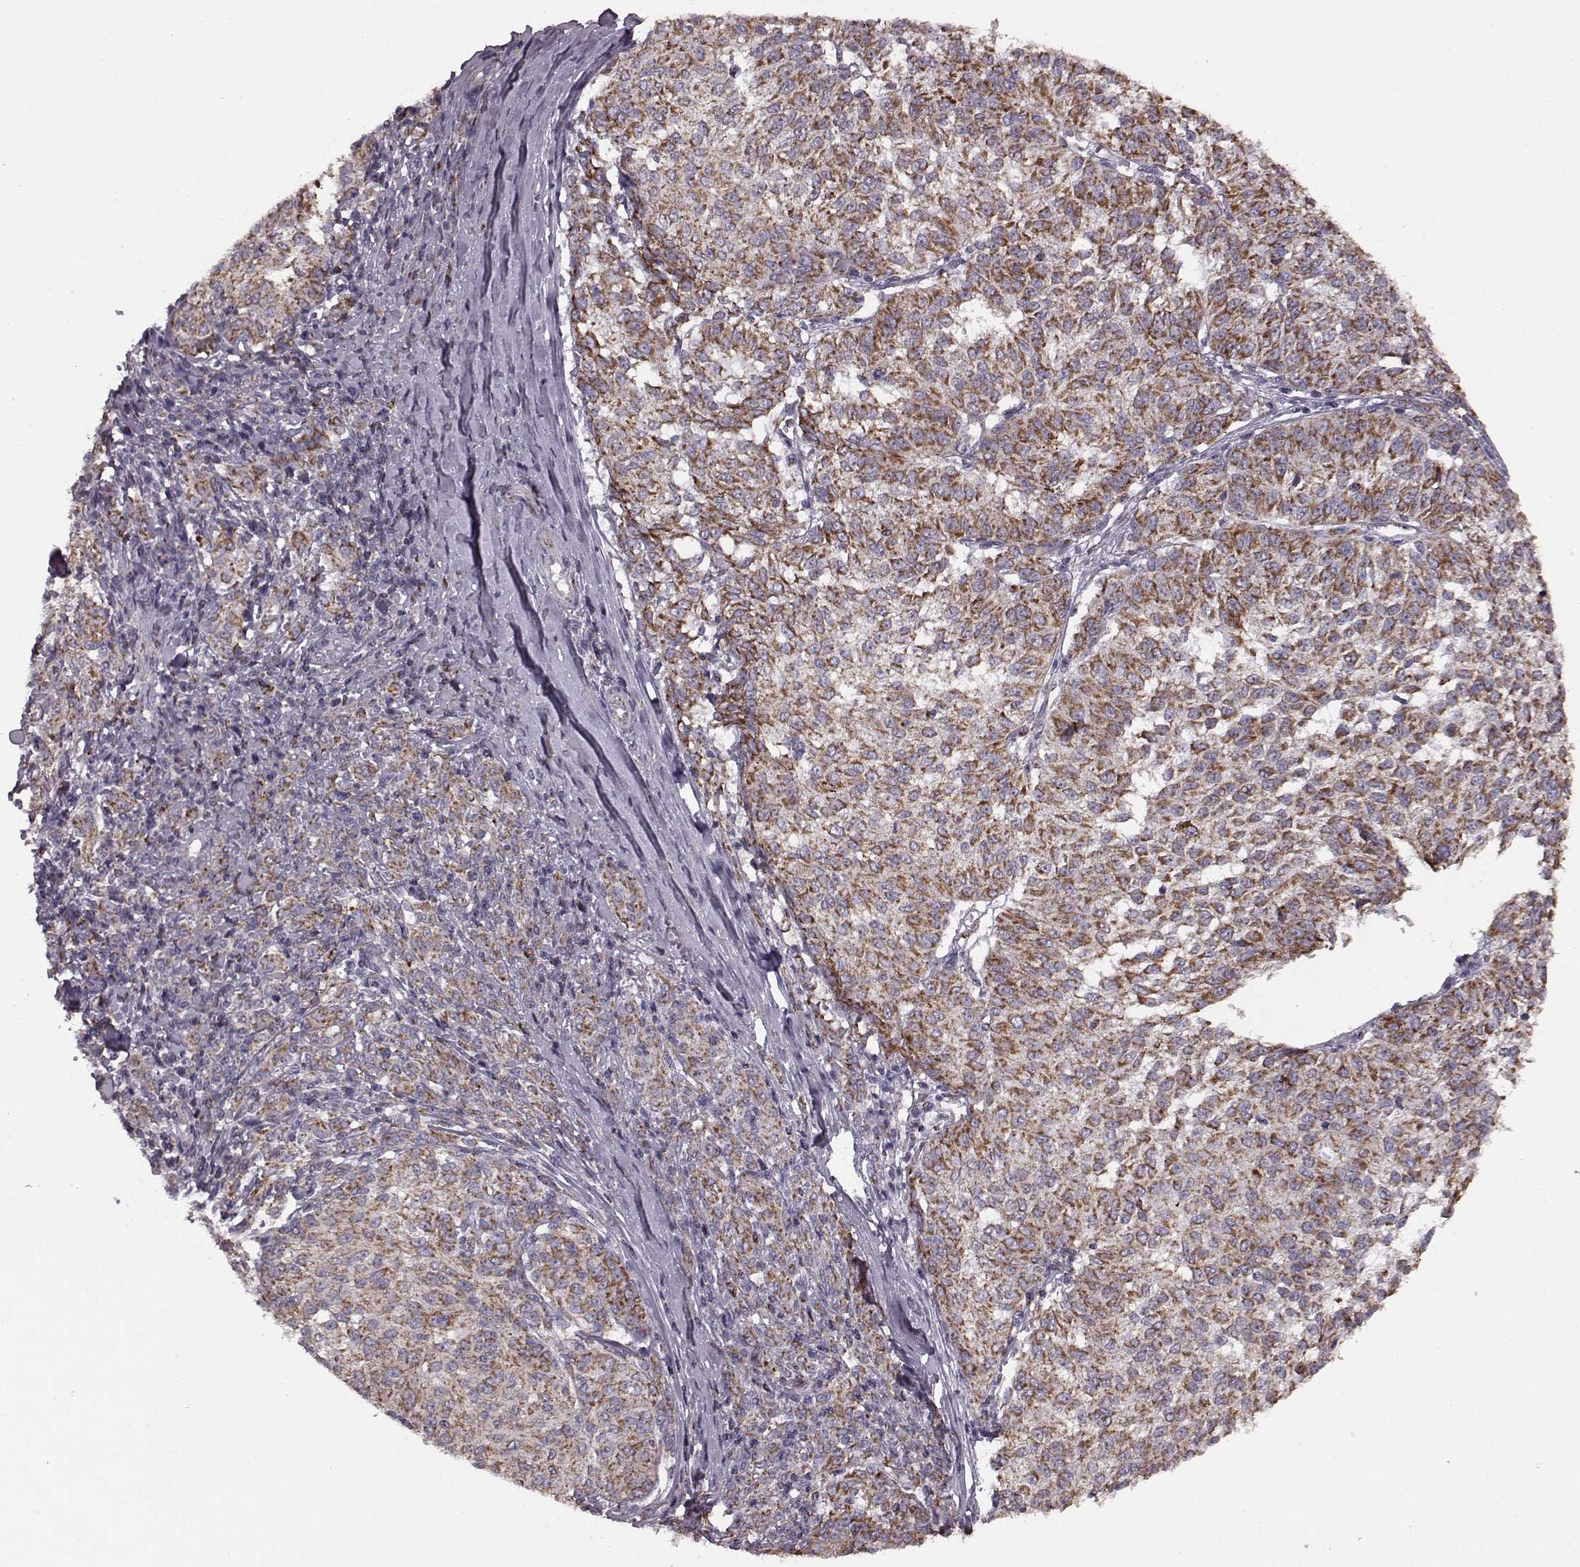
{"staining": {"intensity": "strong", "quantity": ">75%", "location": "cytoplasmic/membranous"}, "tissue": "melanoma", "cell_type": "Tumor cells", "image_type": "cancer", "snomed": [{"axis": "morphology", "description": "Malignant melanoma, NOS"}, {"axis": "topography", "description": "Skin"}], "caption": "Melanoma tissue displays strong cytoplasmic/membranous expression in about >75% of tumor cells", "gene": "FAM8A1", "patient": {"sex": "female", "age": 72}}